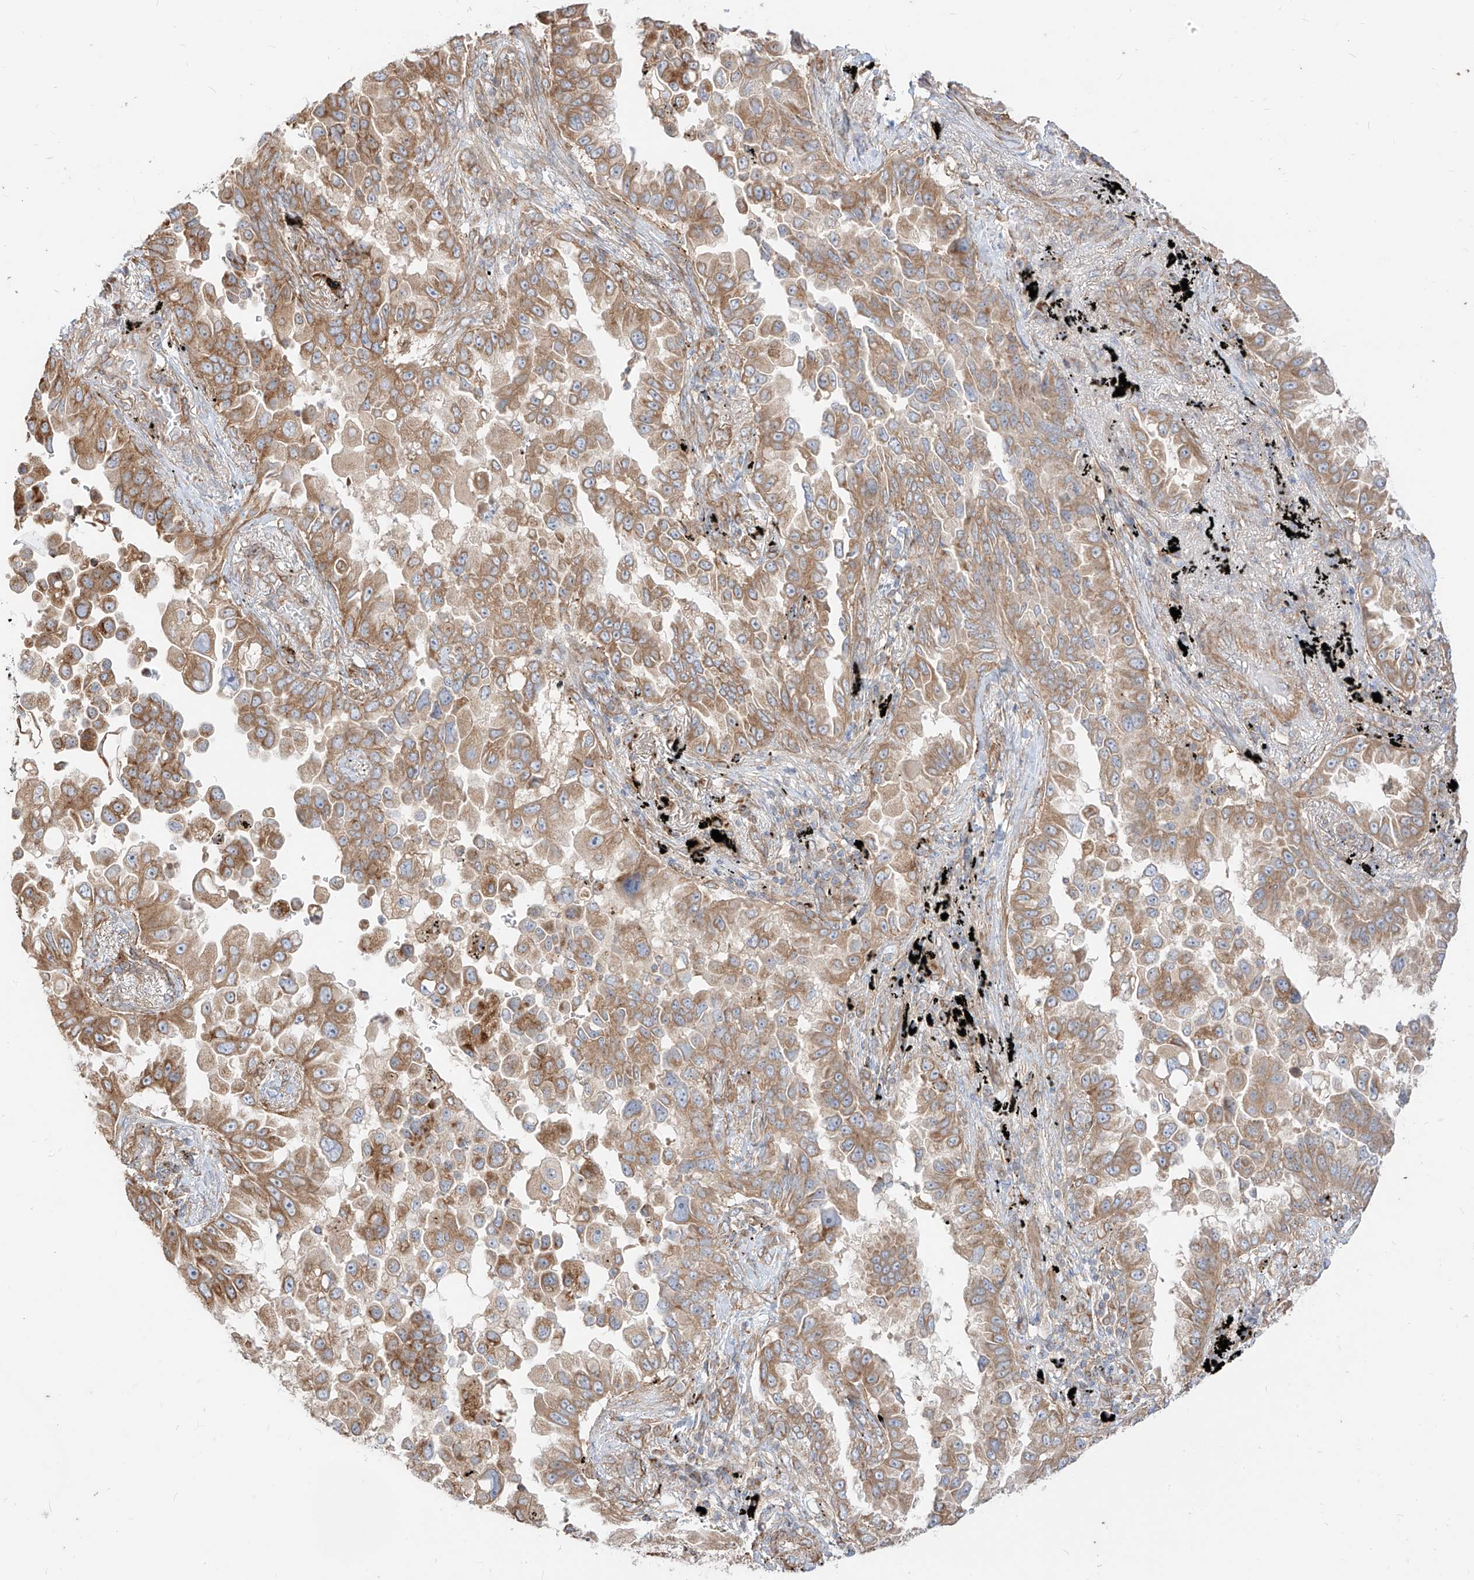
{"staining": {"intensity": "moderate", "quantity": ">75%", "location": "cytoplasmic/membranous"}, "tissue": "lung cancer", "cell_type": "Tumor cells", "image_type": "cancer", "snomed": [{"axis": "morphology", "description": "Adenocarcinoma, NOS"}, {"axis": "topography", "description": "Lung"}], "caption": "Lung adenocarcinoma tissue reveals moderate cytoplasmic/membranous expression in about >75% of tumor cells (brown staining indicates protein expression, while blue staining denotes nuclei).", "gene": "PLCL1", "patient": {"sex": "female", "age": 67}}